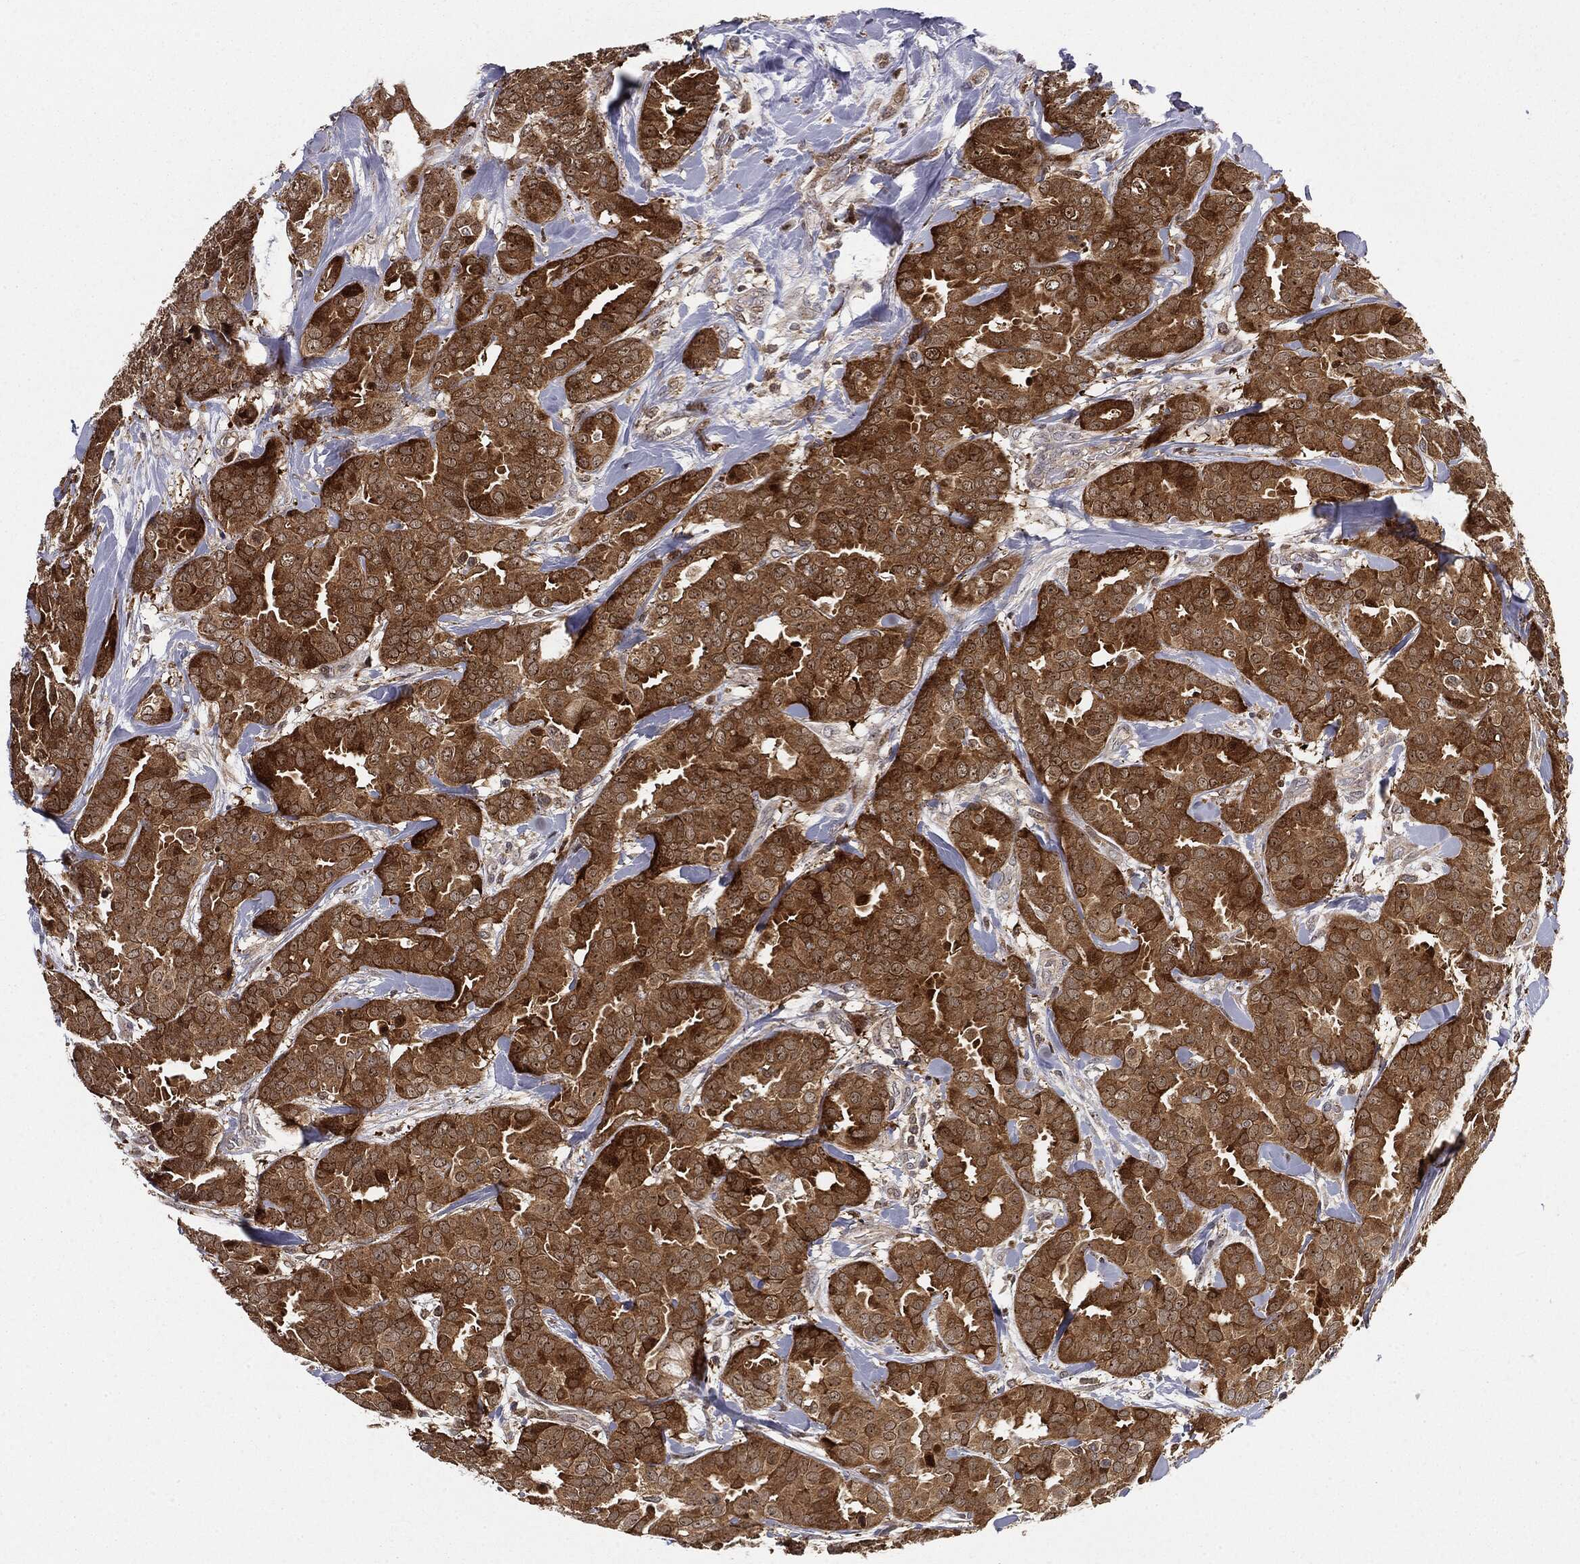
{"staining": {"intensity": "moderate", "quantity": ">75%", "location": "cytoplasmic/membranous"}, "tissue": "breast cancer", "cell_type": "Tumor cells", "image_type": "cancer", "snomed": [{"axis": "morphology", "description": "Duct carcinoma"}, {"axis": "topography", "description": "Breast"}], "caption": "This photomicrograph displays IHC staining of human breast cancer, with medium moderate cytoplasmic/membranous staining in about >75% of tumor cells.", "gene": "PTEN", "patient": {"sex": "female", "age": 45}}